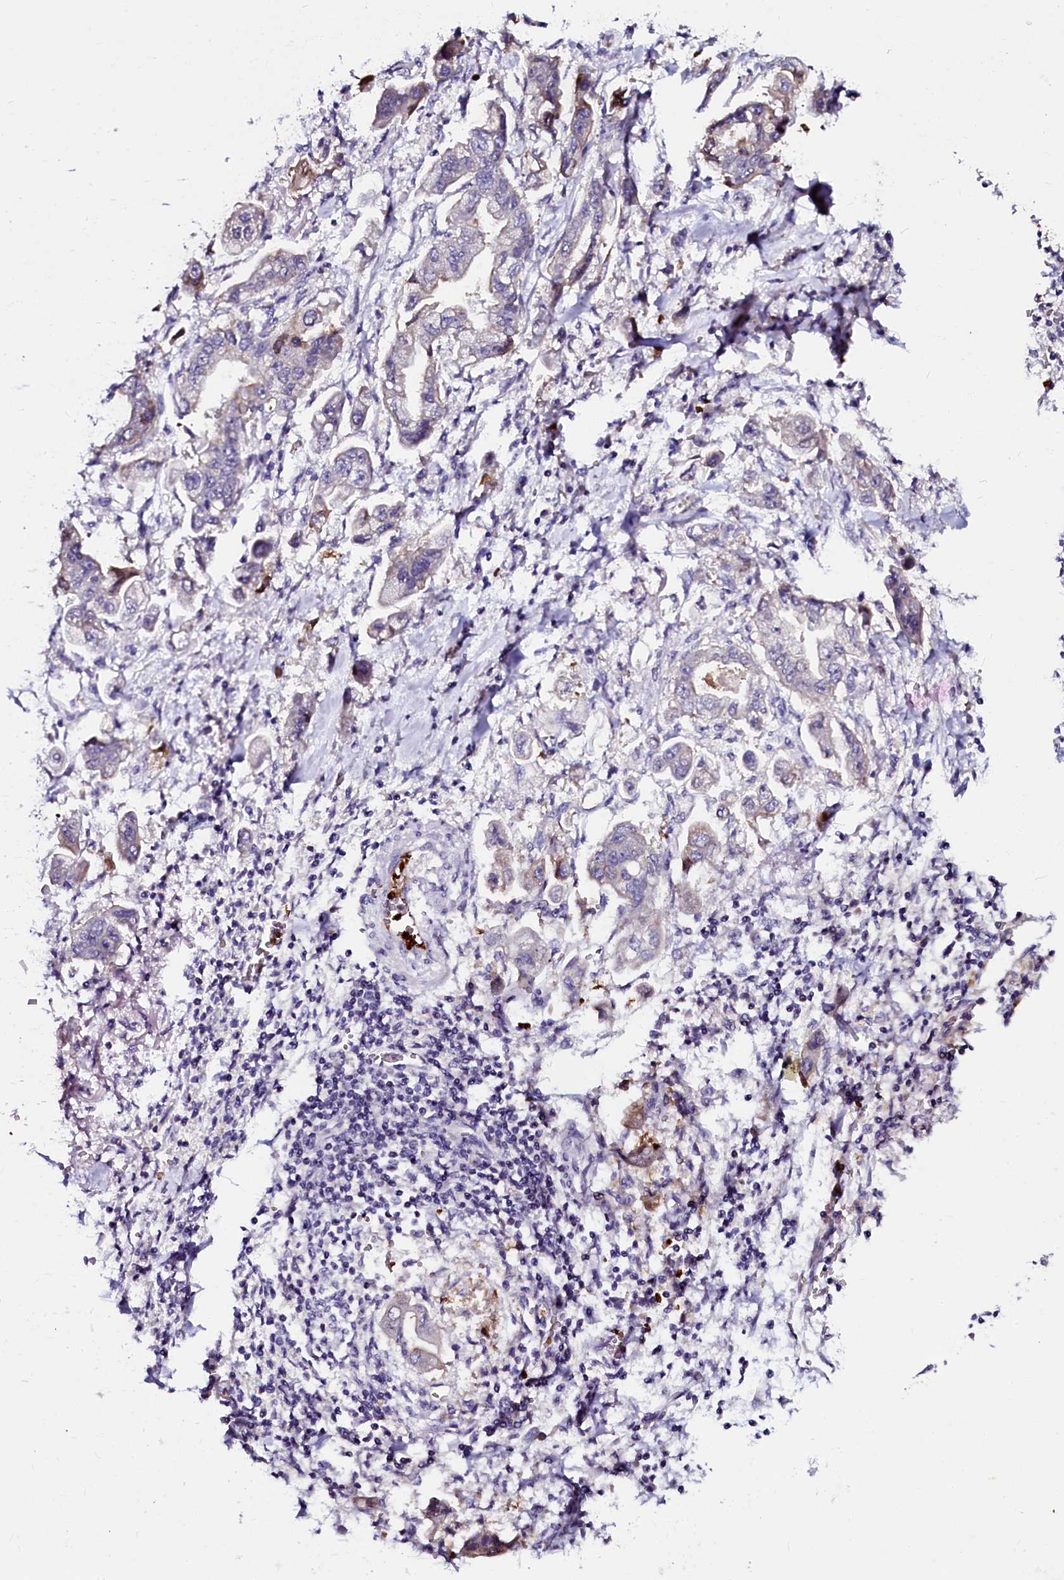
{"staining": {"intensity": "weak", "quantity": "<25%", "location": "cytoplasmic/membranous"}, "tissue": "stomach cancer", "cell_type": "Tumor cells", "image_type": "cancer", "snomed": [{"axis": "morphology", "description": "Adenocarcinoma, NOS"}, {"axis": "topography", "description": "Stomach"}], "caption": "Protein analysis of stomach cancer reveals no significant staining in tumor cells.", "gene": "CTDSPL2", "patient": {"sex": "male", "age": 62}}